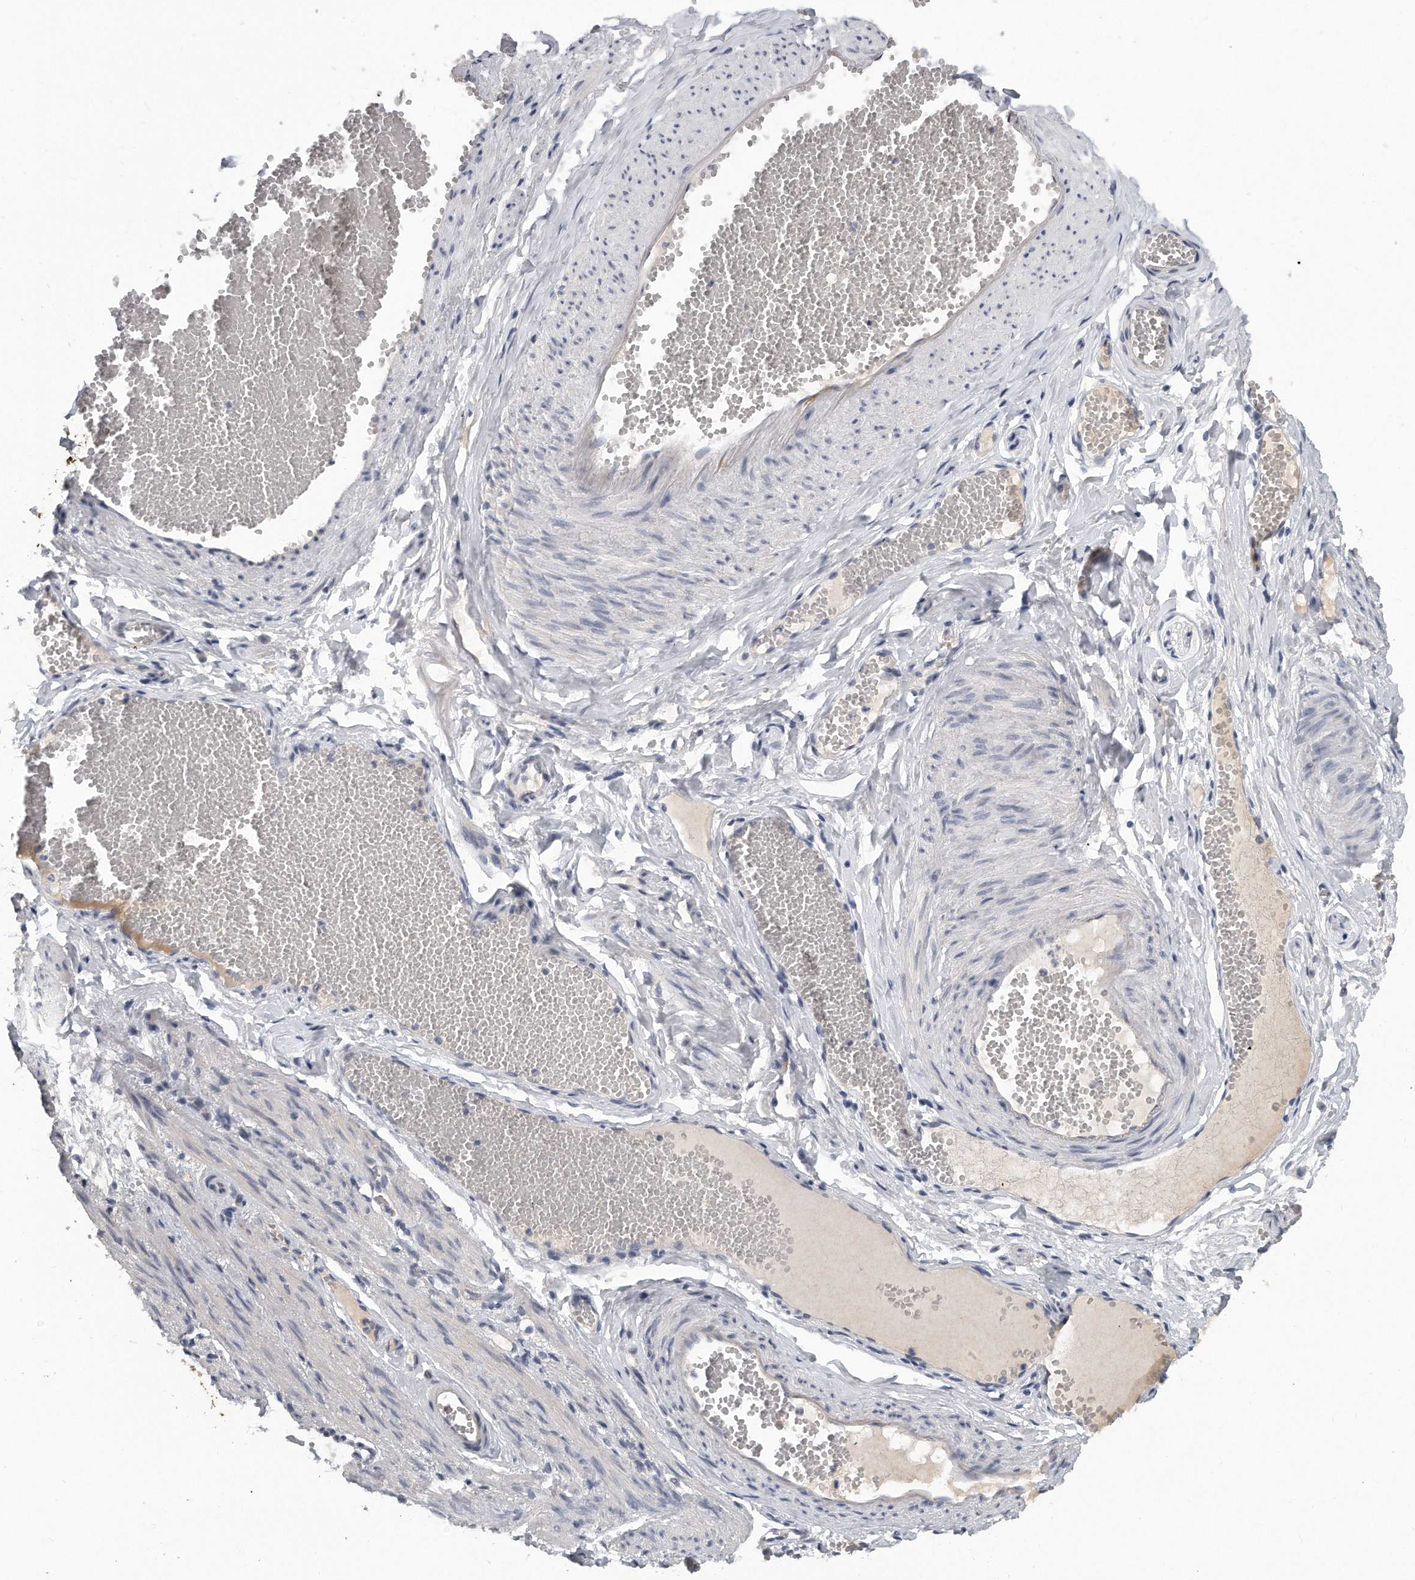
{"staining": {"intensity": "negative", "quantity": "none", "location": "none"}, "tissue": "soft tissue", "cell_type": "Fibroblasts", "image_type": "normal", "snomed": [{"axis": "morphology", "description": "Normal tissue, NOS"}, {"axis": "topography", "description": "Smooth muscle"}, {"axis": "topography", "description": "Peripheral nerve tissue"}], "caption": "This is a photomicrograph of IHC staining of unremarkable soft tissue, which shows no positivity in fibroblasts.", "gene": "KLHL7", "patient": {"sex": "female", "age": 39}}